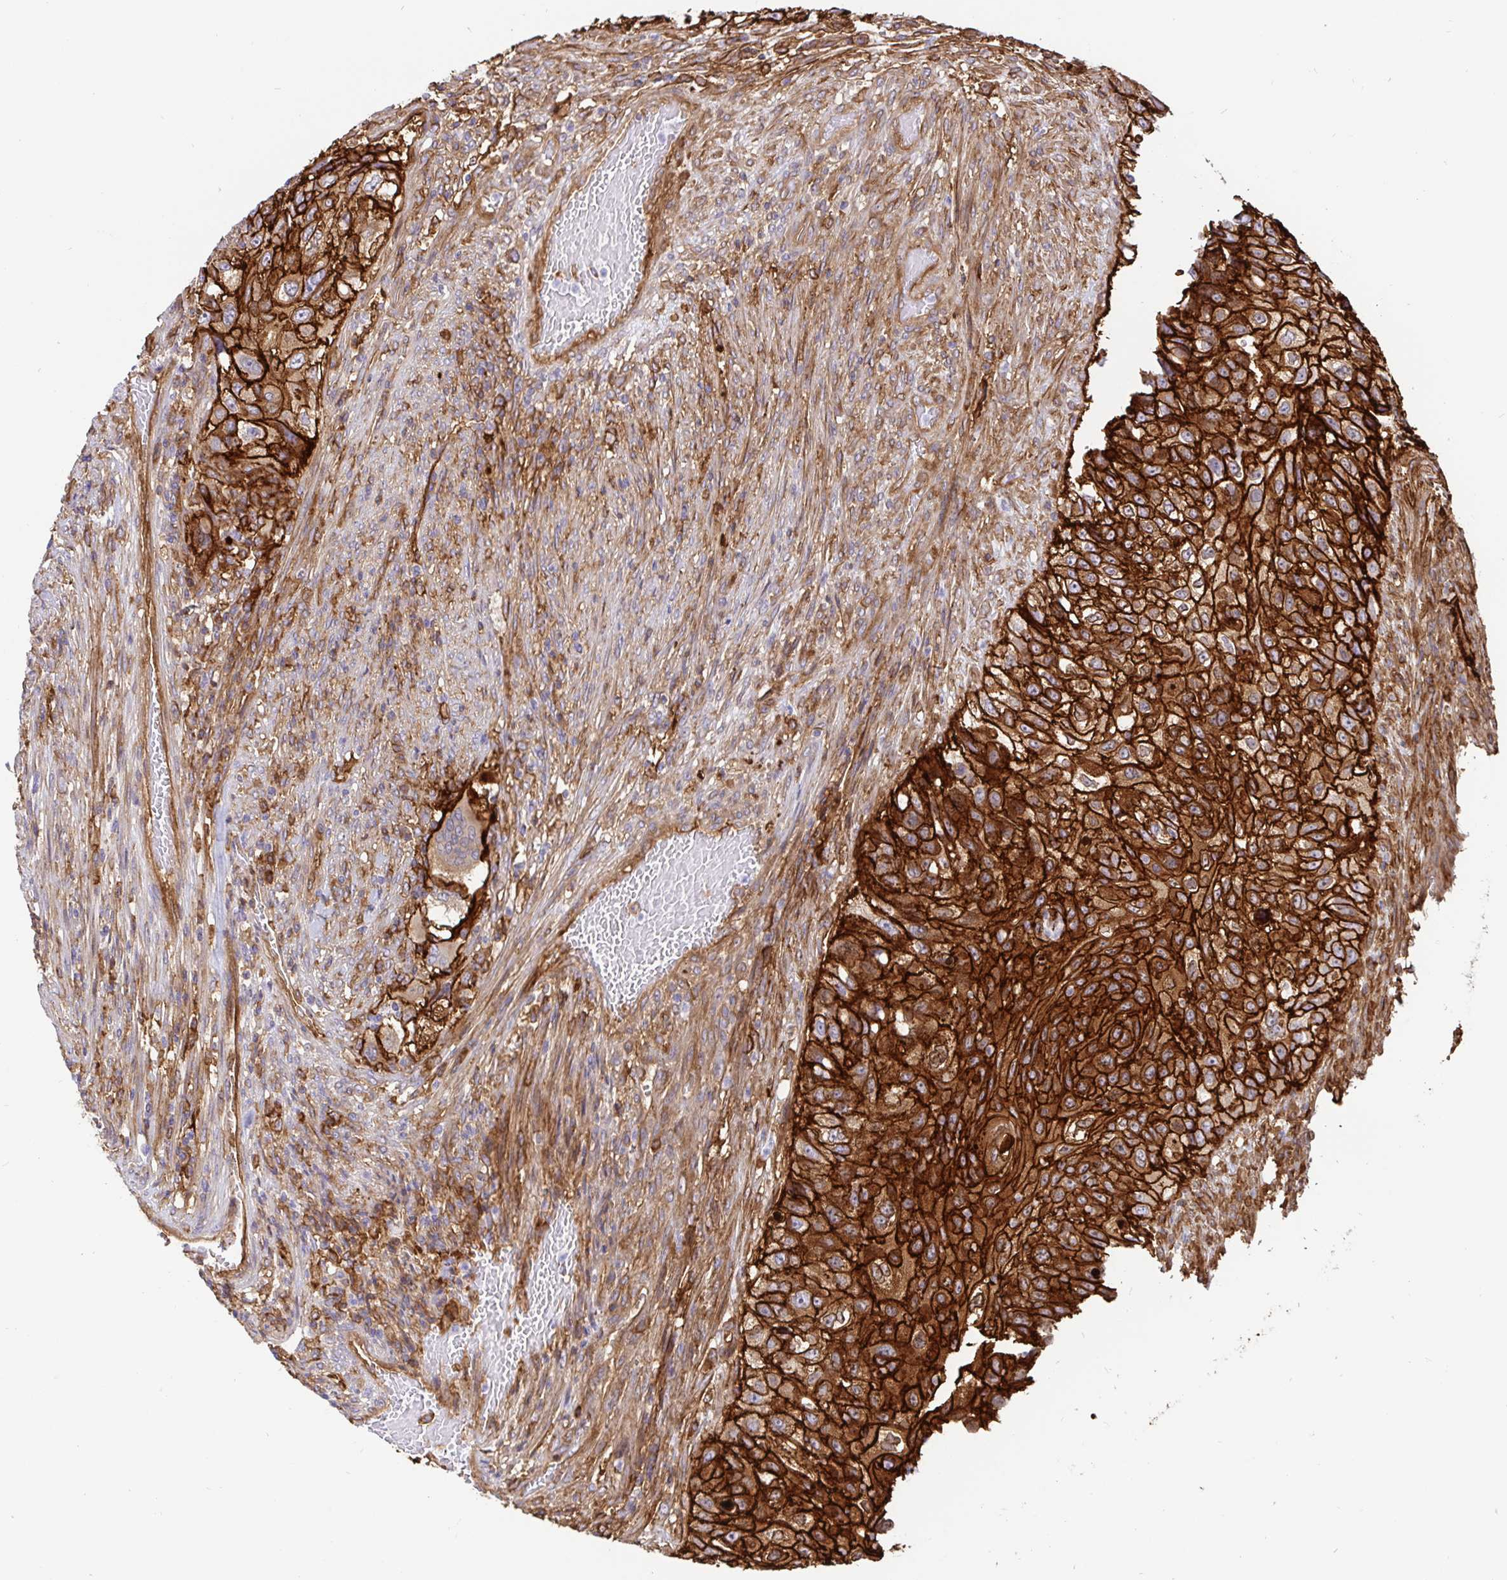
{"staining": {"intensity": "strong", "quantity": ">75%", "location": "cytoplasmic/membranous"}, "tissue": "urothelial cancer", "cell_type": "Tumor cells", "image_type": "cancer", "snomed": [{"axis": "morphology", "description": "Urothelial carcinoma, High grade"}, {"axis": "topography", "description": "Urinary bladder"}], "caption": "Immunohistochemistry image of human urothelial cancer stained for a protein (brown), which reveals high levels of strong cytoplasmic/membranous expression in about >75% of tumor cells.", "gene": "ANXA2", "patient": {"sex": "female", "age": 60}}